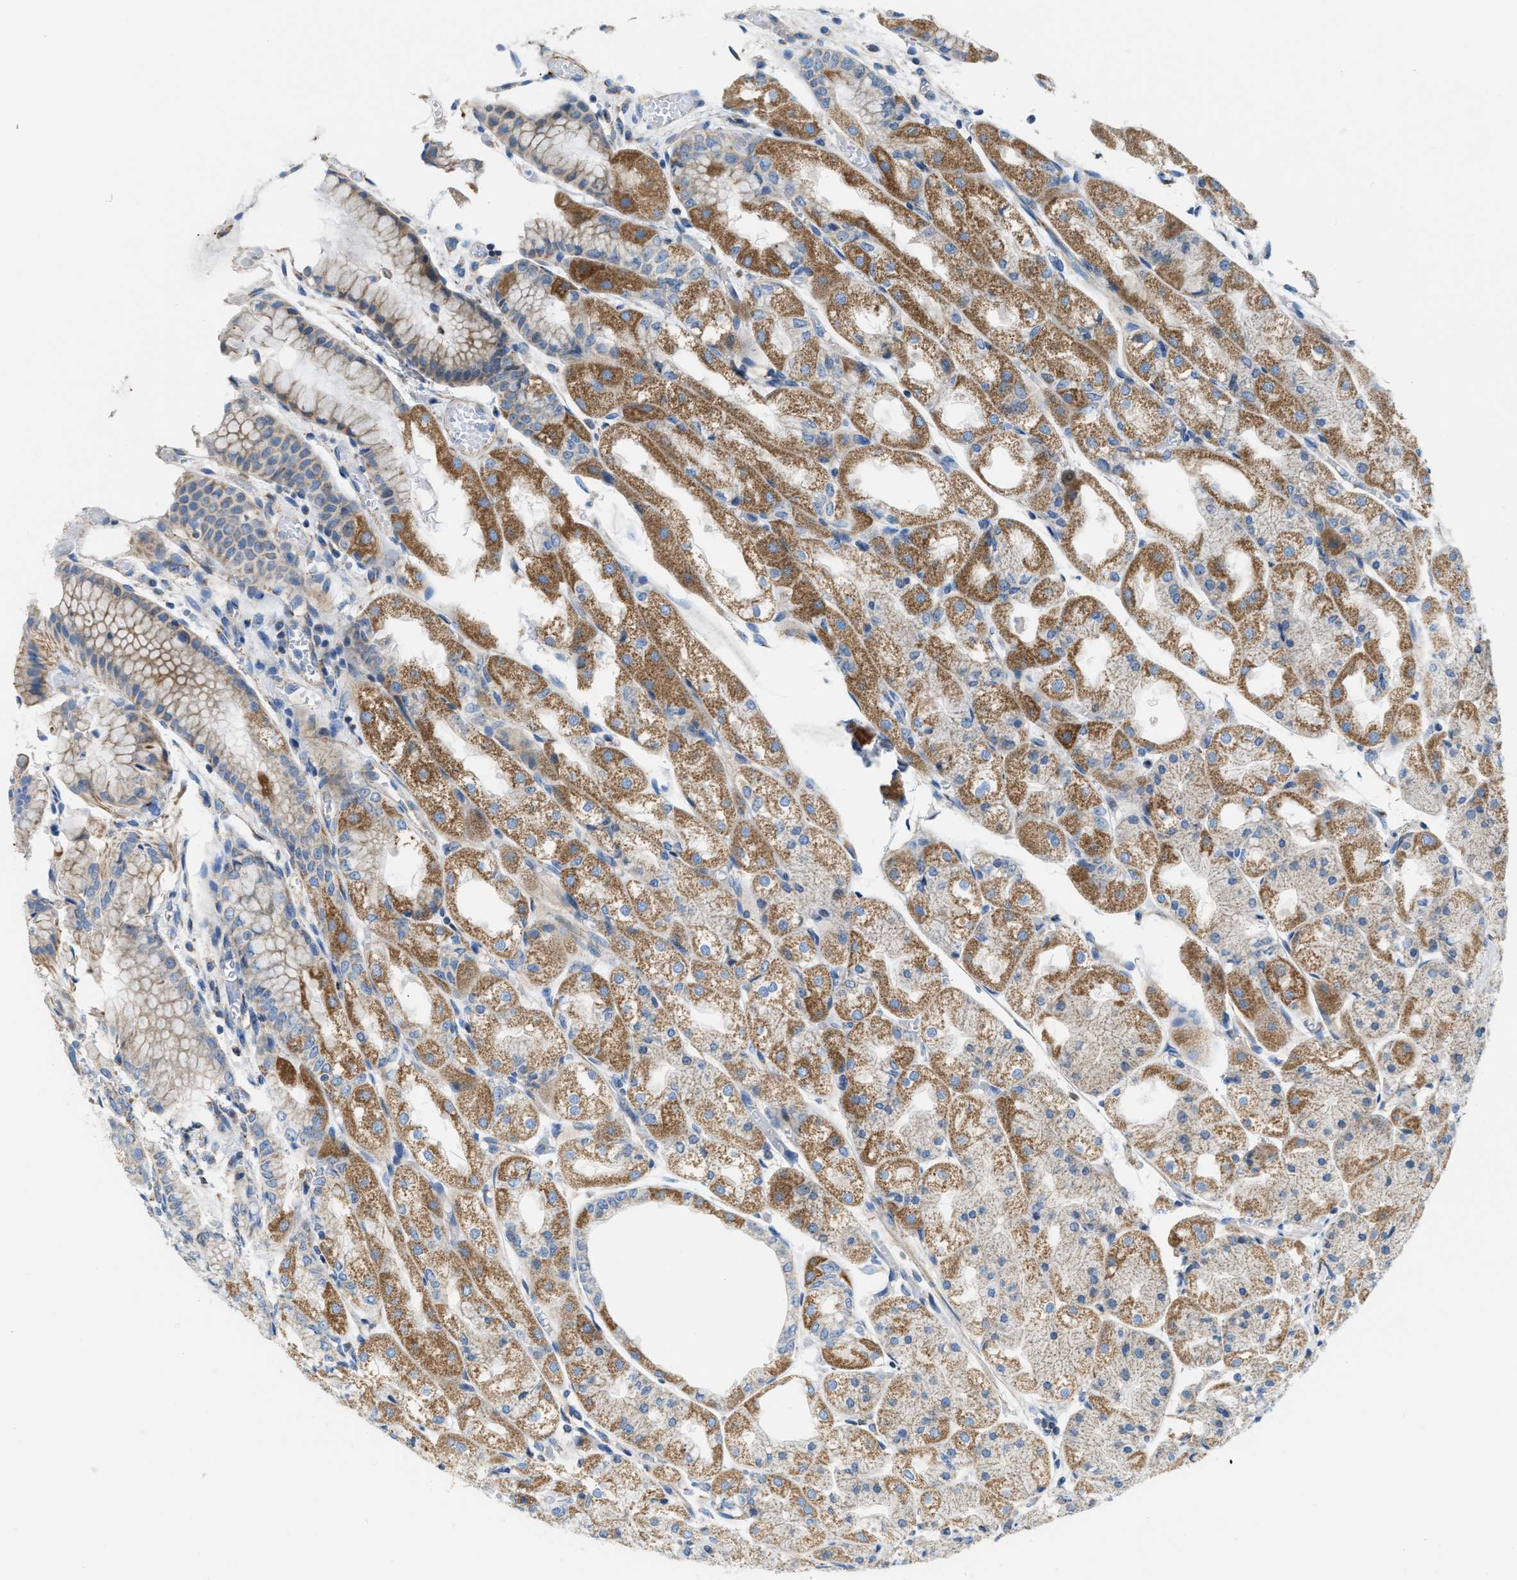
{"staining": {"intensity": "moderate", "quantity": ">75%", "location": "cytoplasmic/membranous"}, "tissue": "stomach", "cell_type": "Glandular cells", "image_type": "normal", "snomed": [{"axis": "morphology", "description": "Normal tissue, NOS"}, {"axis": "topography", "description": "Stomach, upper"}], "caption": "Immunohistochemistry (IHC) staining of benign stomach, which shows medium levels of moderate cytoplasmic/membranous positivity in approximately >75% of glandular cells indicating moderate cytoplasmic/membranous protein staining. The staining was performed using DAB (brown) for protein detection and nuclei were counterstained in hematoxylin (blue).", "gene": "JADE1", "patient": {"sex": "male", "age": 72}}